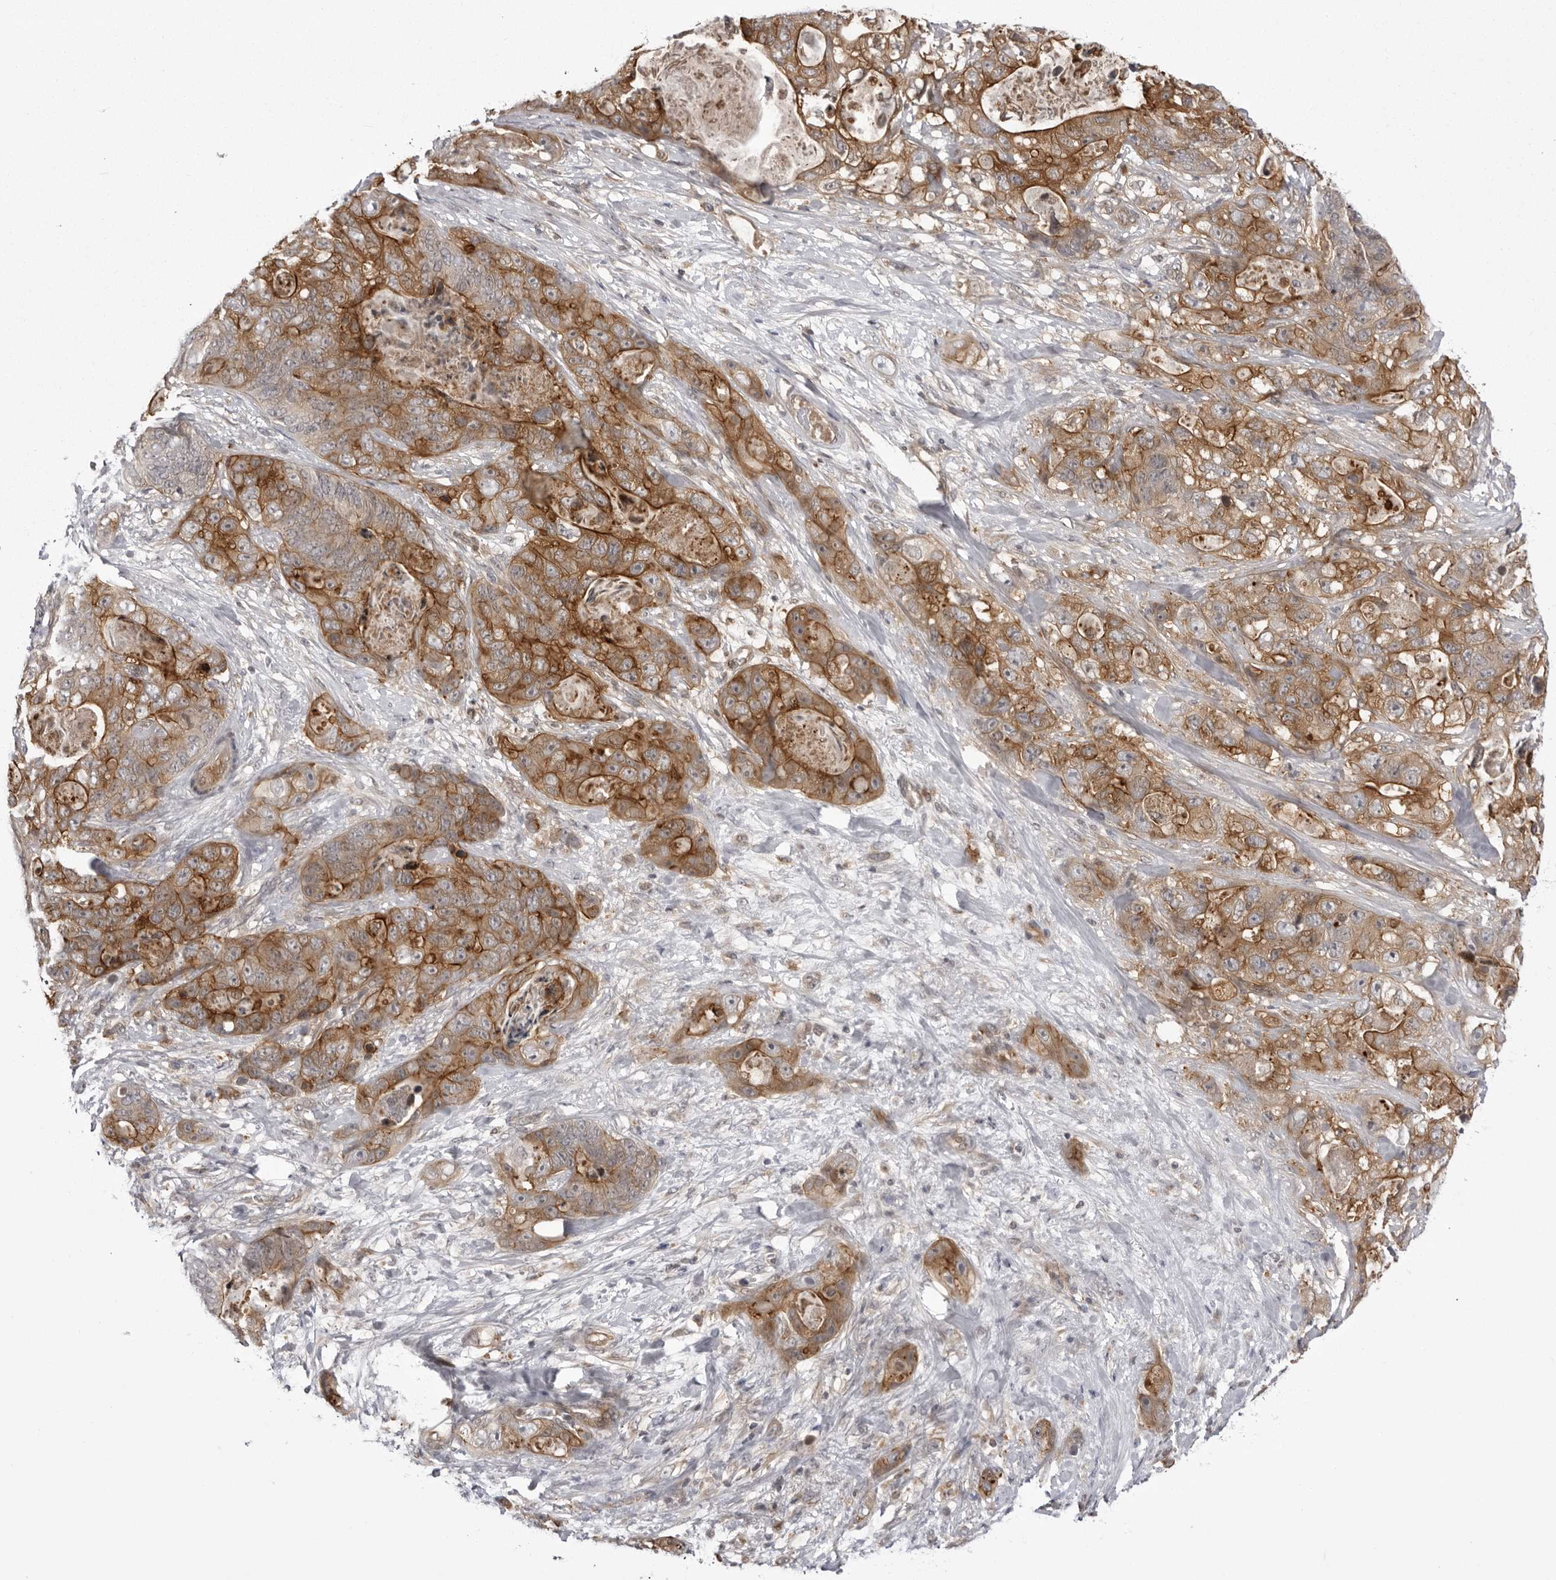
{"staining": {"intensity": "strong", "quantity": "25%-75%", "location": "cytoplasmic/membranous"}, "tissue": "stomach cancer", "cell_type": "Tumor cells", "image_type": "cancer", "snomed": [{"axis": "morphology", "description": "Normal tissue, NOS"}, {"axis": "morphology", "description": "Adenocarcinoma, NOS"}, {"axis": "topography", "description": "Stomach"}], "caption": "This histopathology image reveals stomach cancer stained with immunohistochemistry to label a protein in brown. The cytoplasmic/membranous of tumor cells show strong positivity for the protein. Nuclei are counter-stained blue.", "gene": "USP43", "patient": {"sex": "female", "age": 89}}